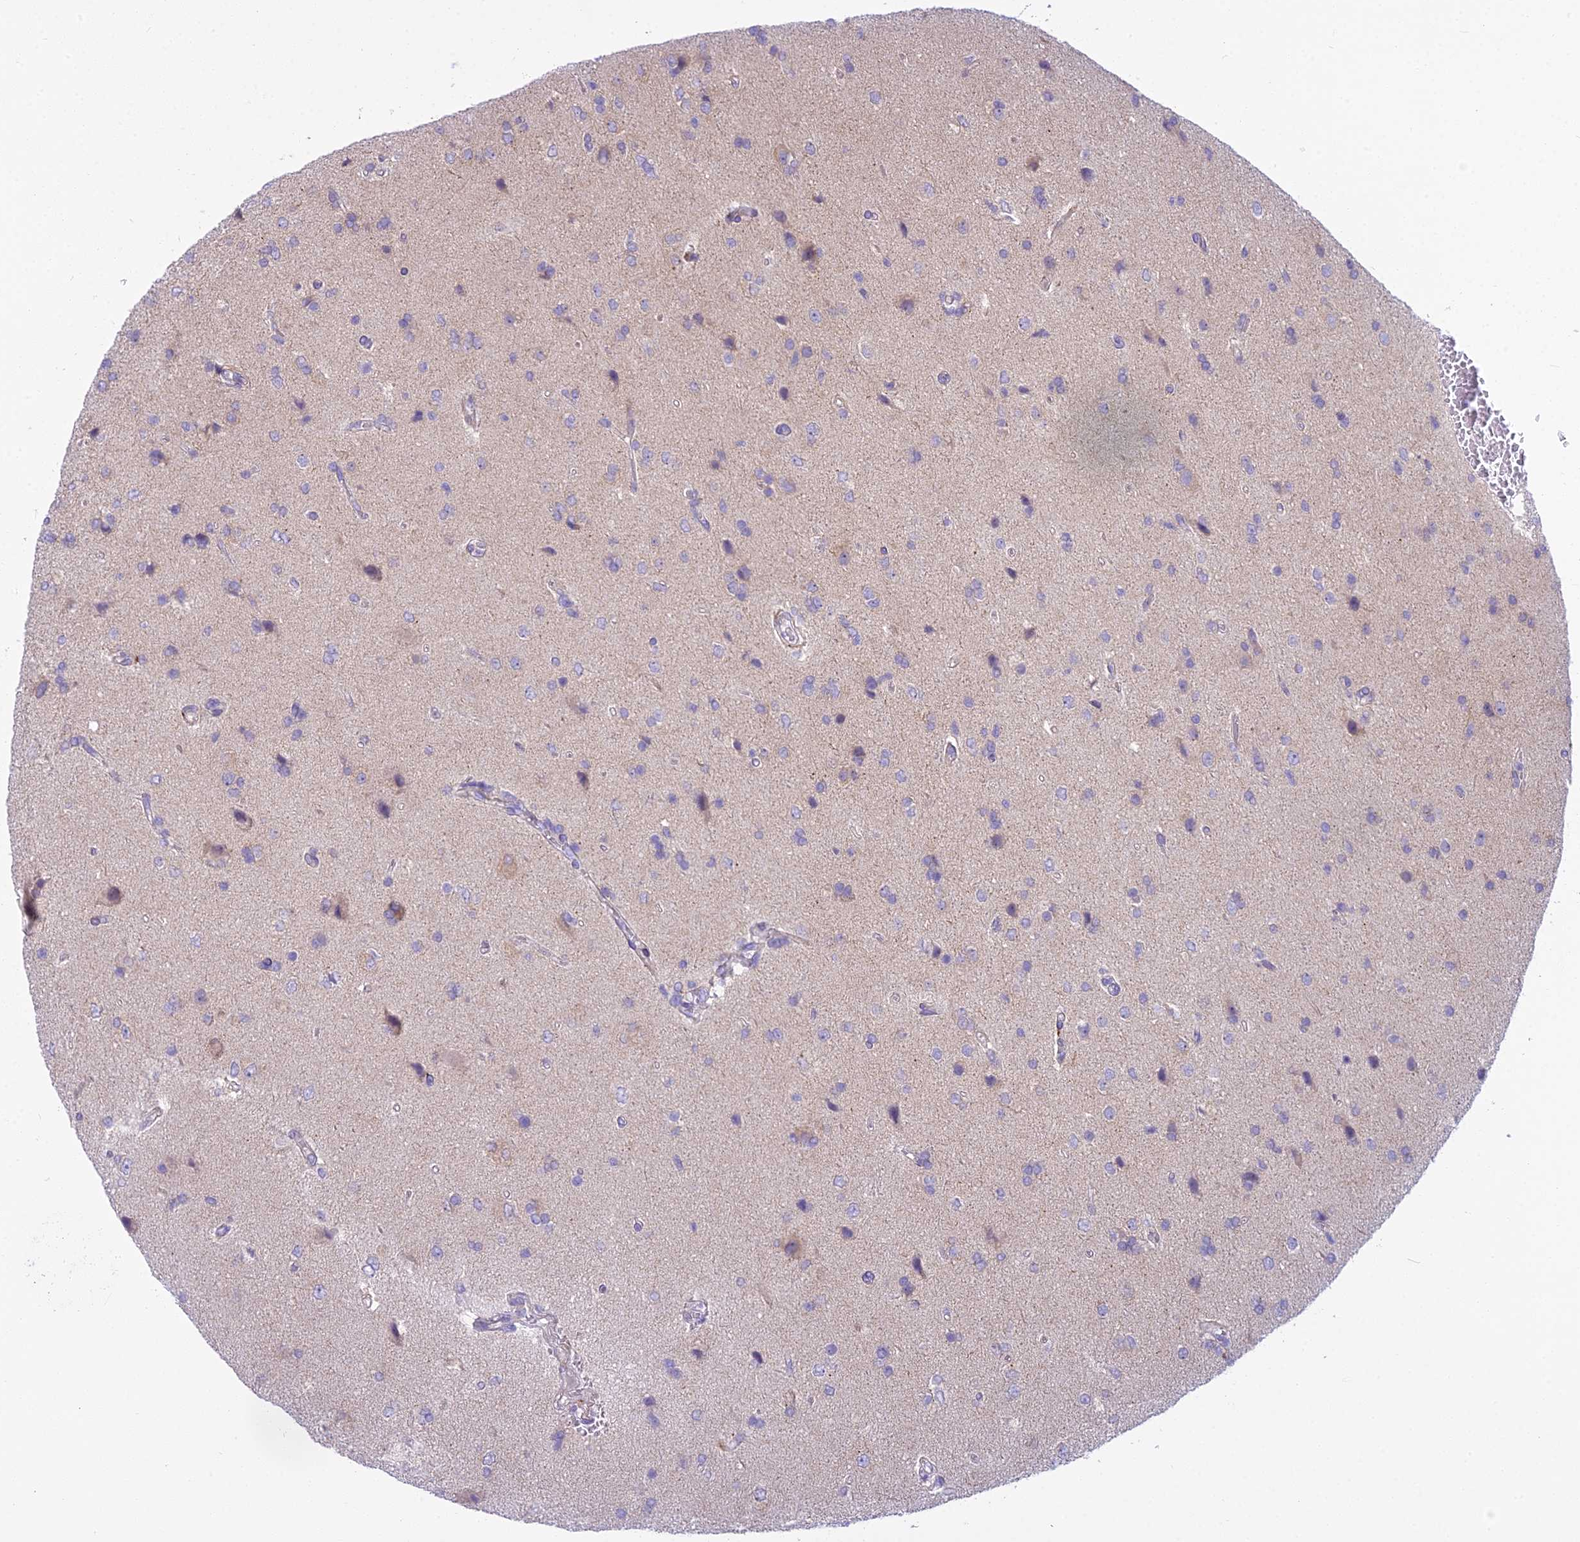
{"staining": {"intensity": "negative", "quantity": "none", "location": "none"}, "tissue": "glioma", "cell_type": "Tumor cells", "image_type": "cancer", "snomed": [{"axis": "morphology", "description": "Glioma, malignant, High grade"}, {"axis": "topography", "description": "Brain"}], "caption": "Malignant glioma (high-grade) stained for a protein using IHC exhibits no positivity tumor cells.", "gene": "PCDHB14", "patient": {"sex": "male", "age": 56}}